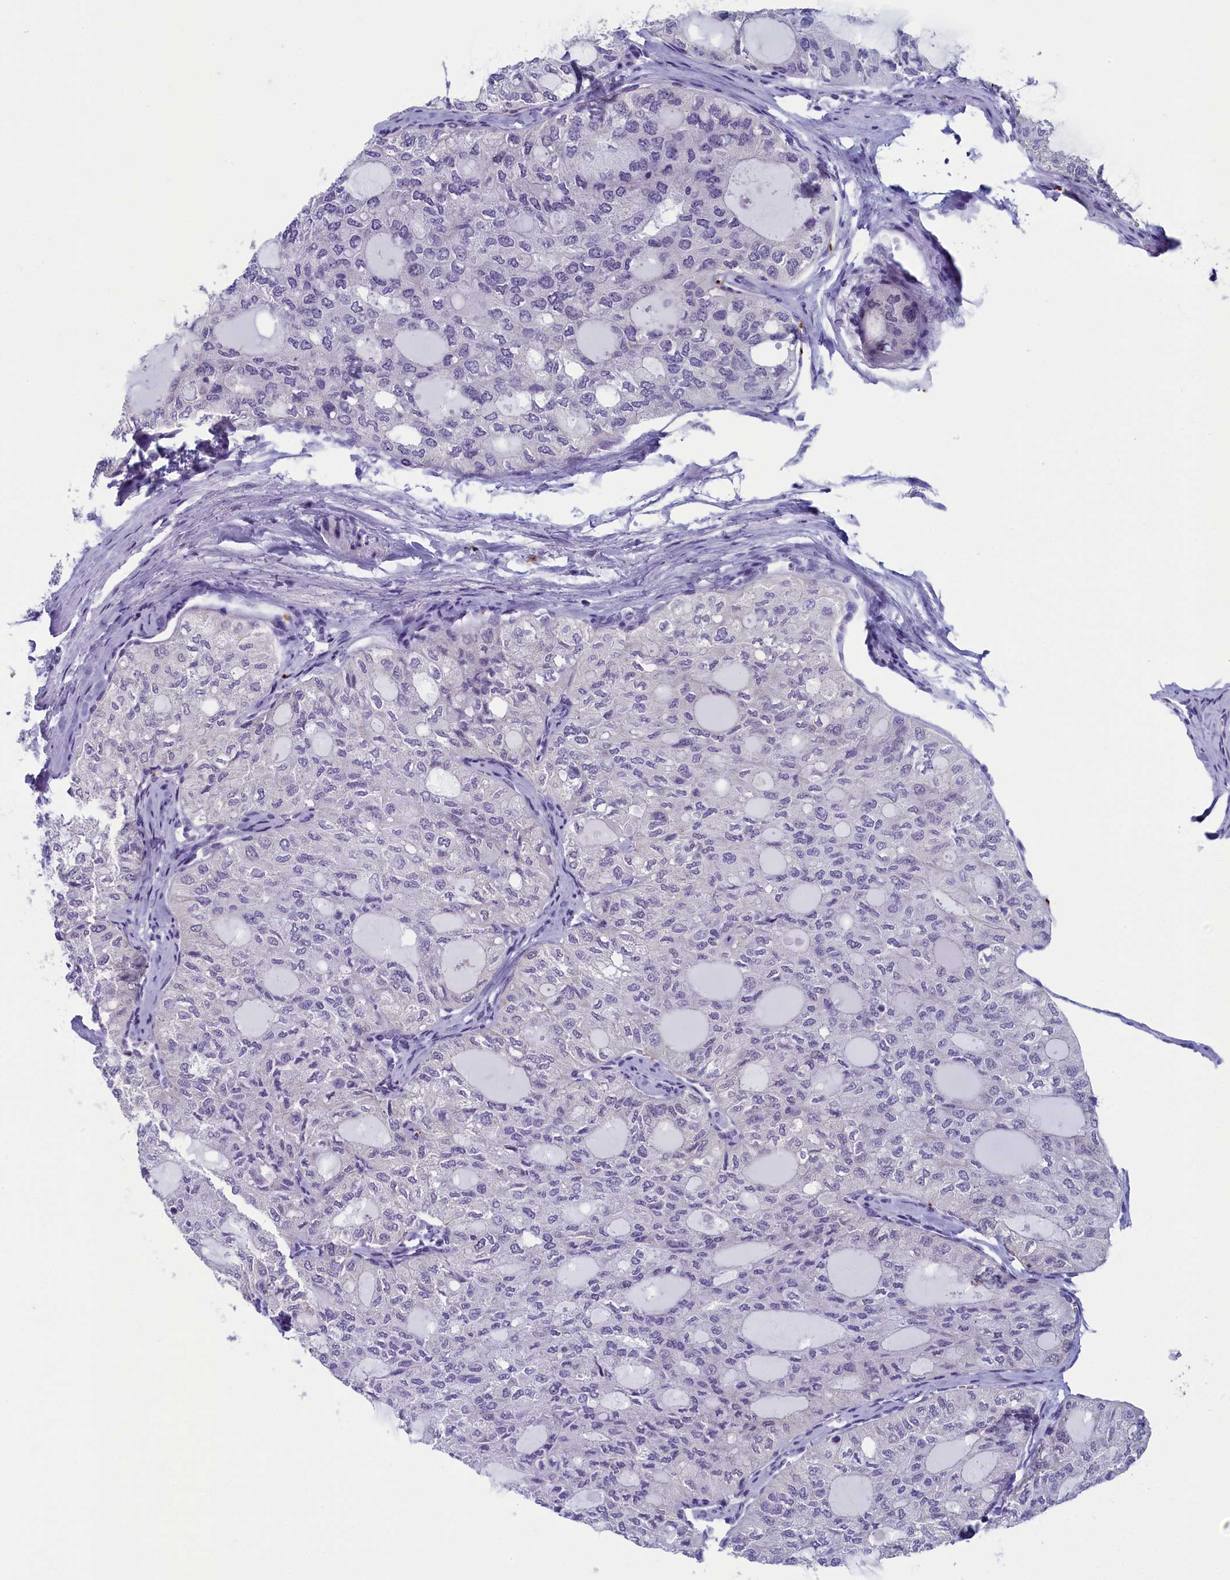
{"staining": {"intensity": "negative", "quantity": "none", "location": "none"}, "tissue": "thyroid cancer", "cell_type": "Tumor cells", "image_type": "cancer", "snomed": [{"axis": "morphology", "description": "Follicular adenoma carcinoma, NOS"}, {"axis": "topography", "description": "Thyroid gland"}], "caption": "High magnification brightfield microscopy of follicular adenoma carcinoma (thyroid) stained with DAB (3,3'-diaminobenzidine) (brown) and counterstained with hematoxylin (blue): tumor cells show no significant positivity. The staining was performed using DAB (3,3'-diaminobenzidine) to visualize the protein expression in brown, while the nuclei were stained in blue with hematoxylin (Magnification: 20x).", "gene": "AIFM2", "patient": {"sex": "male", "age": 75}}